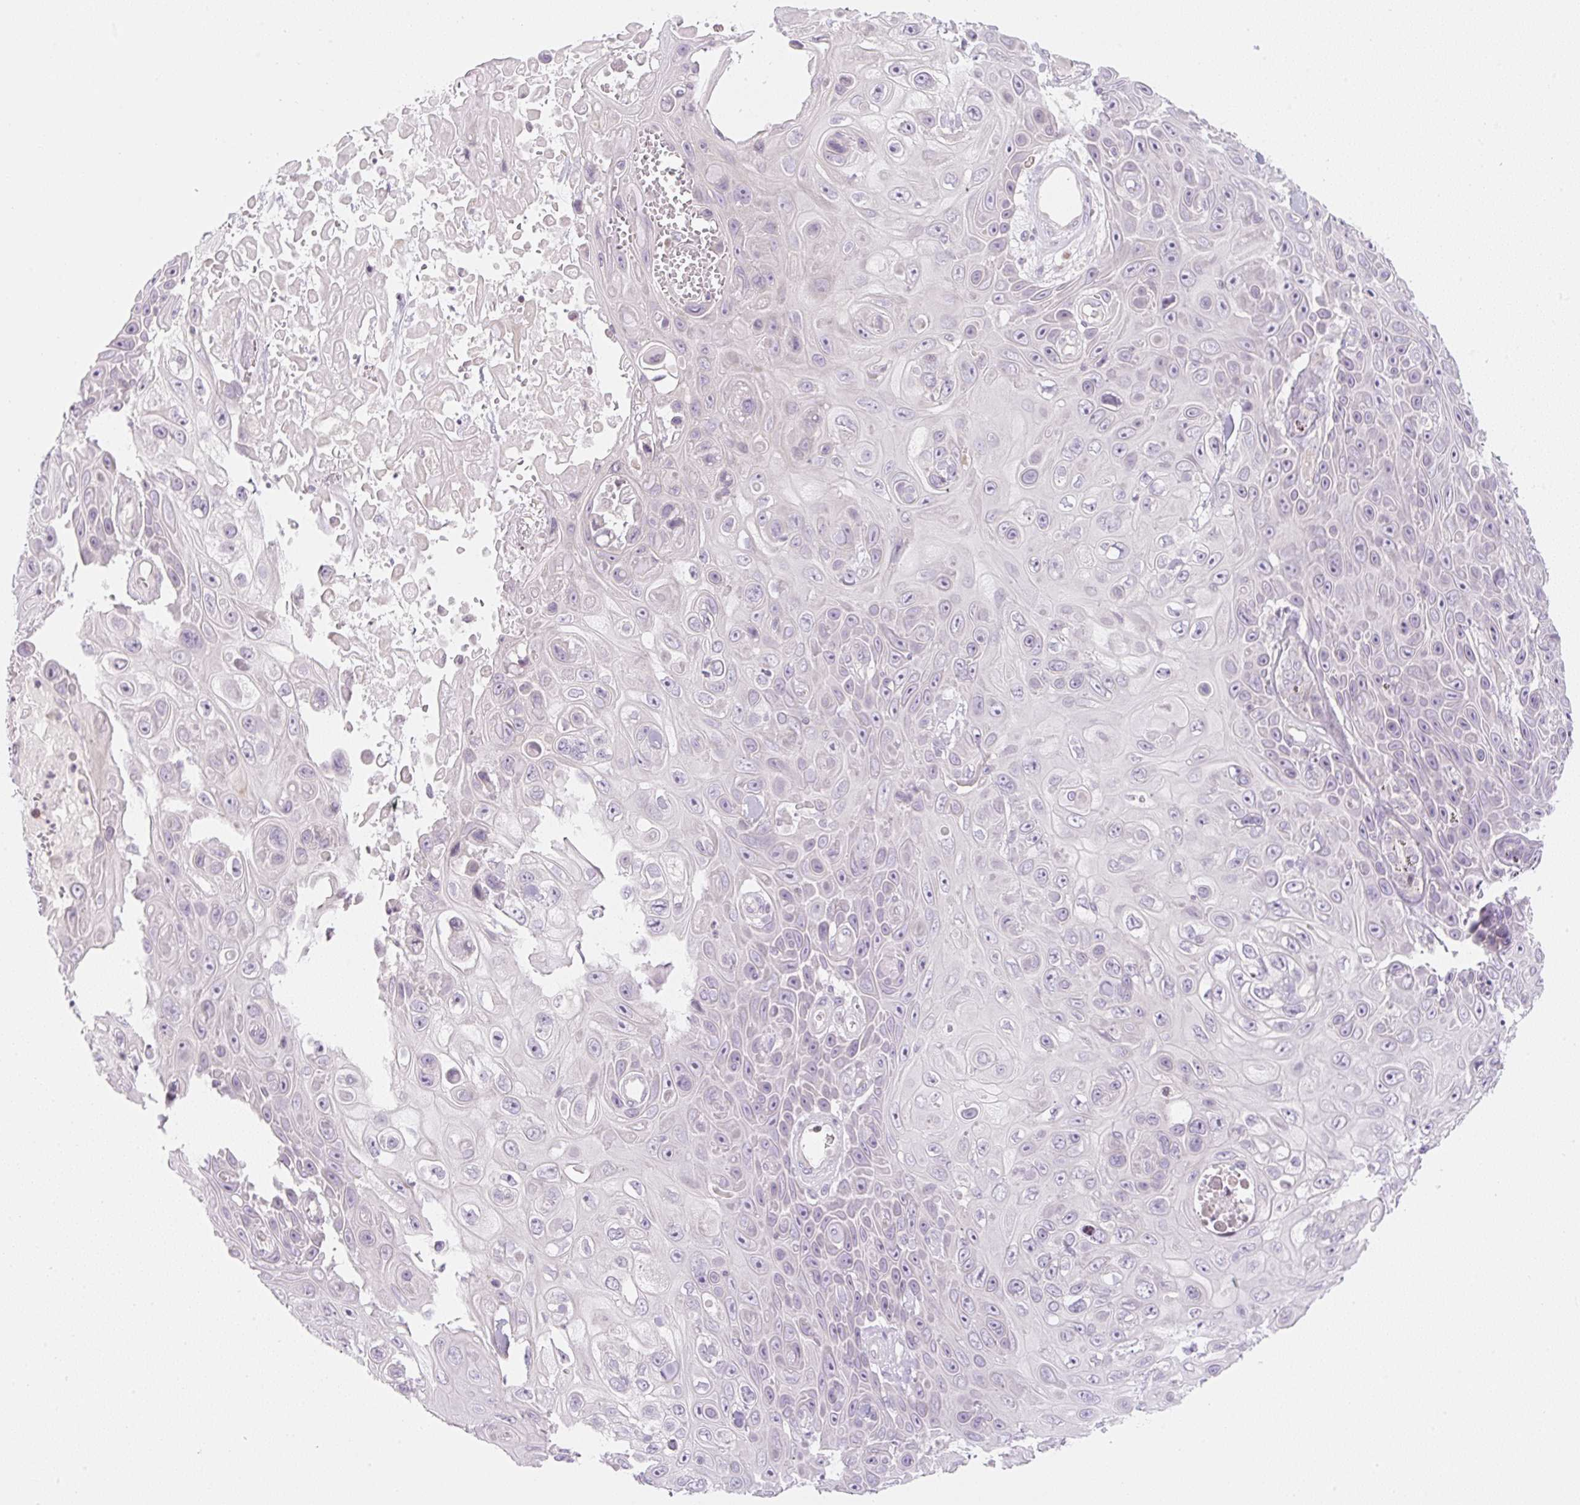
{"staining": {"intensity": "negative", "quantity": "none", "location": "none"}, "tissue": "skin cancer", "cell_type": "Tumor cells", "image_type": "cancer", "snomed": [{"axis": "morphology", "description": "Squamous cell carcinoma, NOS"}, {"axis": "topography", "description": "Skin"}], "caption": "An immunohistochemistry histopathology image of squamous cell carcinoma (skin) is shown. There is no staining in tumor cells of squamous cell carcinoma (skin).", "gene": "CASKIN1", "patient": {"sex": "male", "age": 82}}